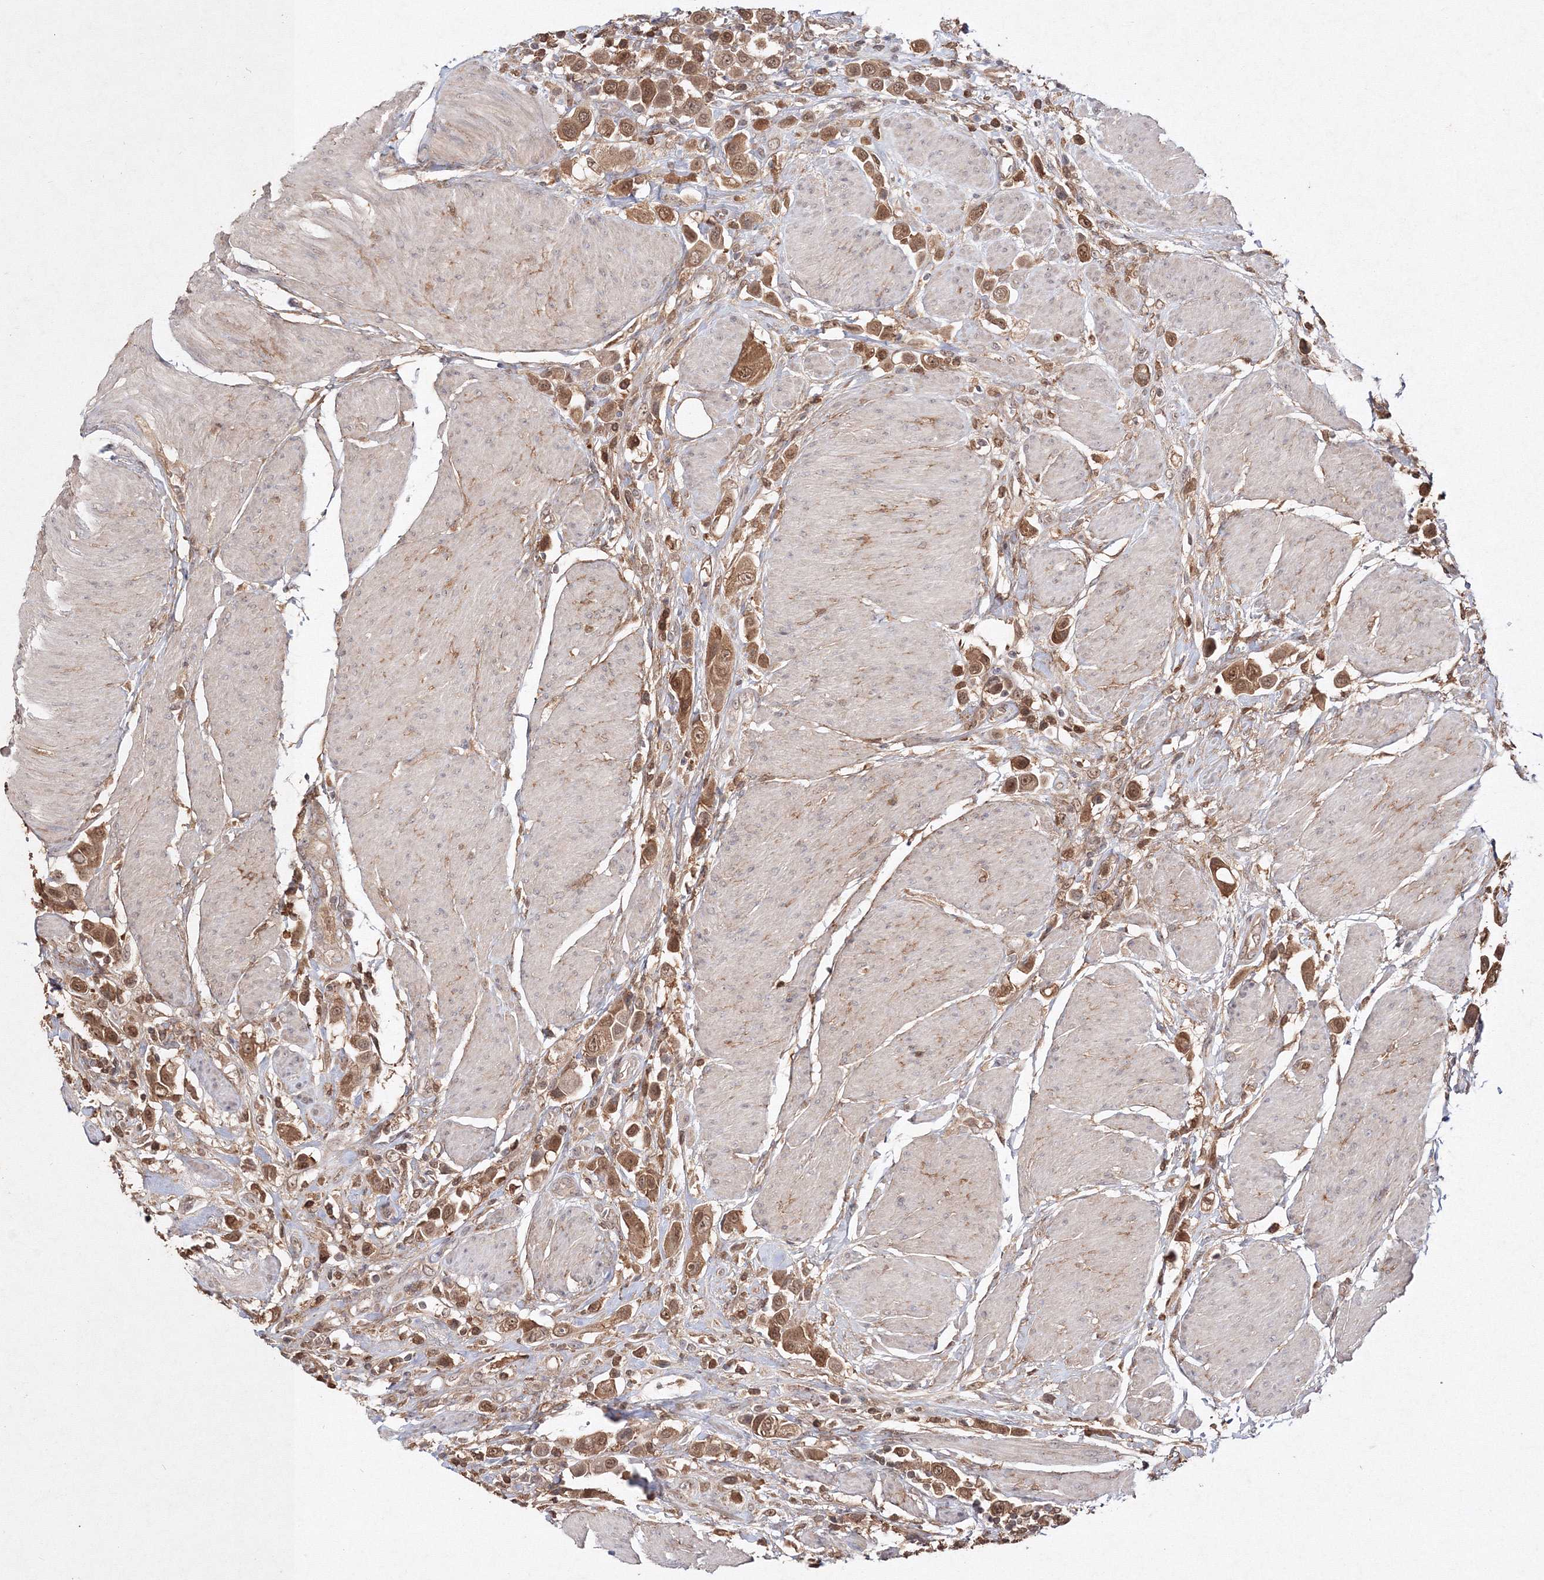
{"staining": {"intensity": "moderate", "quantity": ">75%", "location": "cytoplasmic/membranous,nuclear"}, "tissue": "urothelial cancer", "cell_type": "Tumor cells", "image_type": "cancer", "snomed": [{"axis": "morphology", "description": "Urothelial carcinoma, High grade"}, {"axis": "topography", "description": "Urinary bladder"}], "caption": "The image displays a brown stain indicating the presence of a protein in the cytoplasmic/membranous and nuclear of tumor cells in high-grade urothelial carcinoma. (DAB (3,3'-diaminobenzidine) IHC, brown staining for protein, blue staining for nuclei).", "gene": "S100A11", "patient": {"sex": "male", "age": 50}}